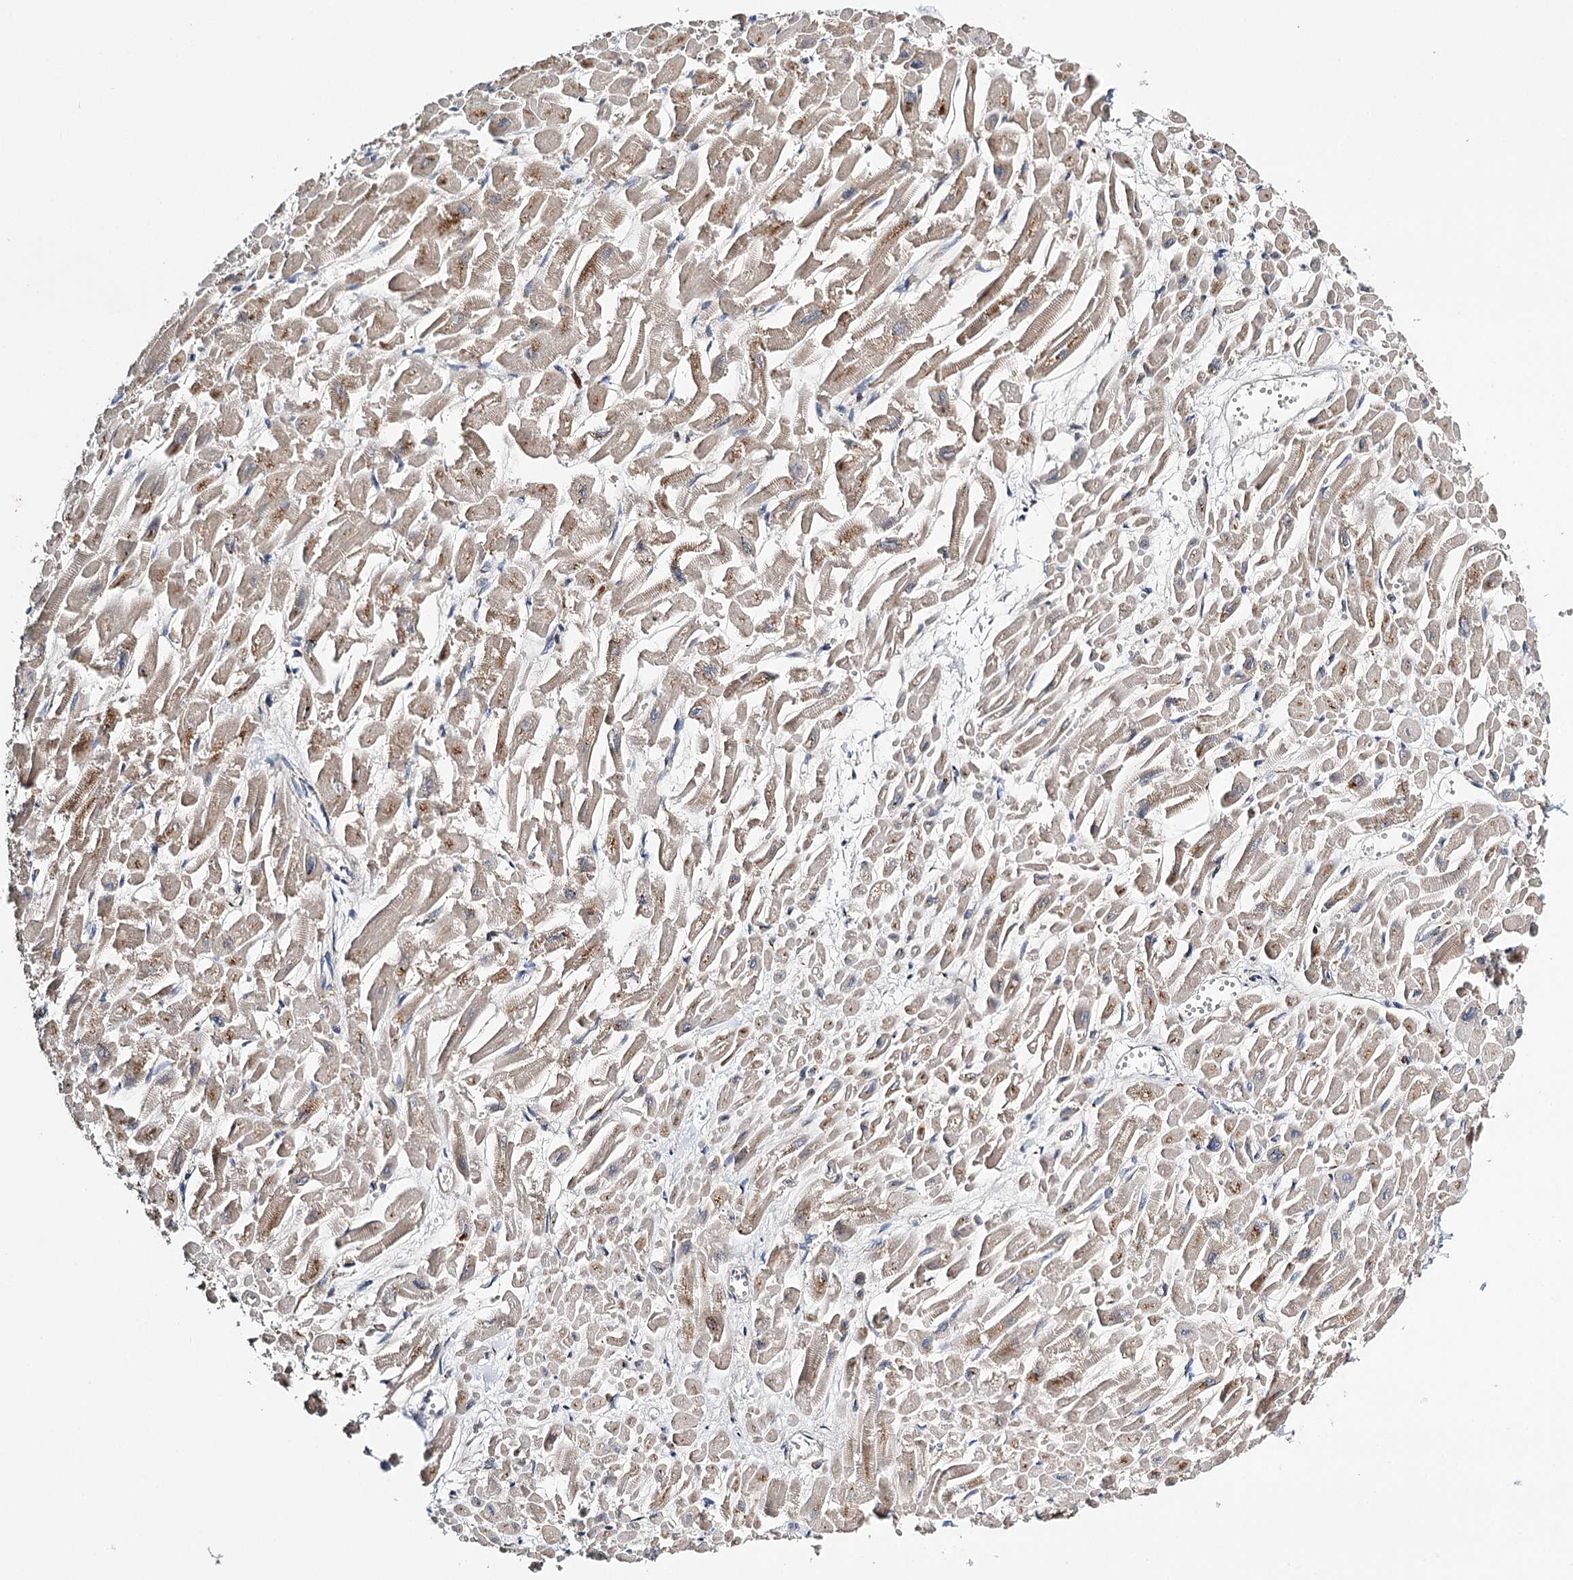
{"staining": {"intensity": "moderate", "quantity": ">75%", "location": "cytoplasmic/membranous"}, "tissue": "heart muscle", "cell_type": "Cardiomyocytes", "image_type": "normal", "snomed": [{"axis": "morphology", "description": "Normal tissue, NOS"}, {"axis": "topography", "description": "Heart"}], "caption": "A histopathology image showing moderate cytoplasmic/membranous positivity in about >75% of cardiomyocytes in normal heart muscle, as visualized by brown immunohistochemical staining.", "gene": "CFAP46", "patient": {"sex": "male", "age": 54}}